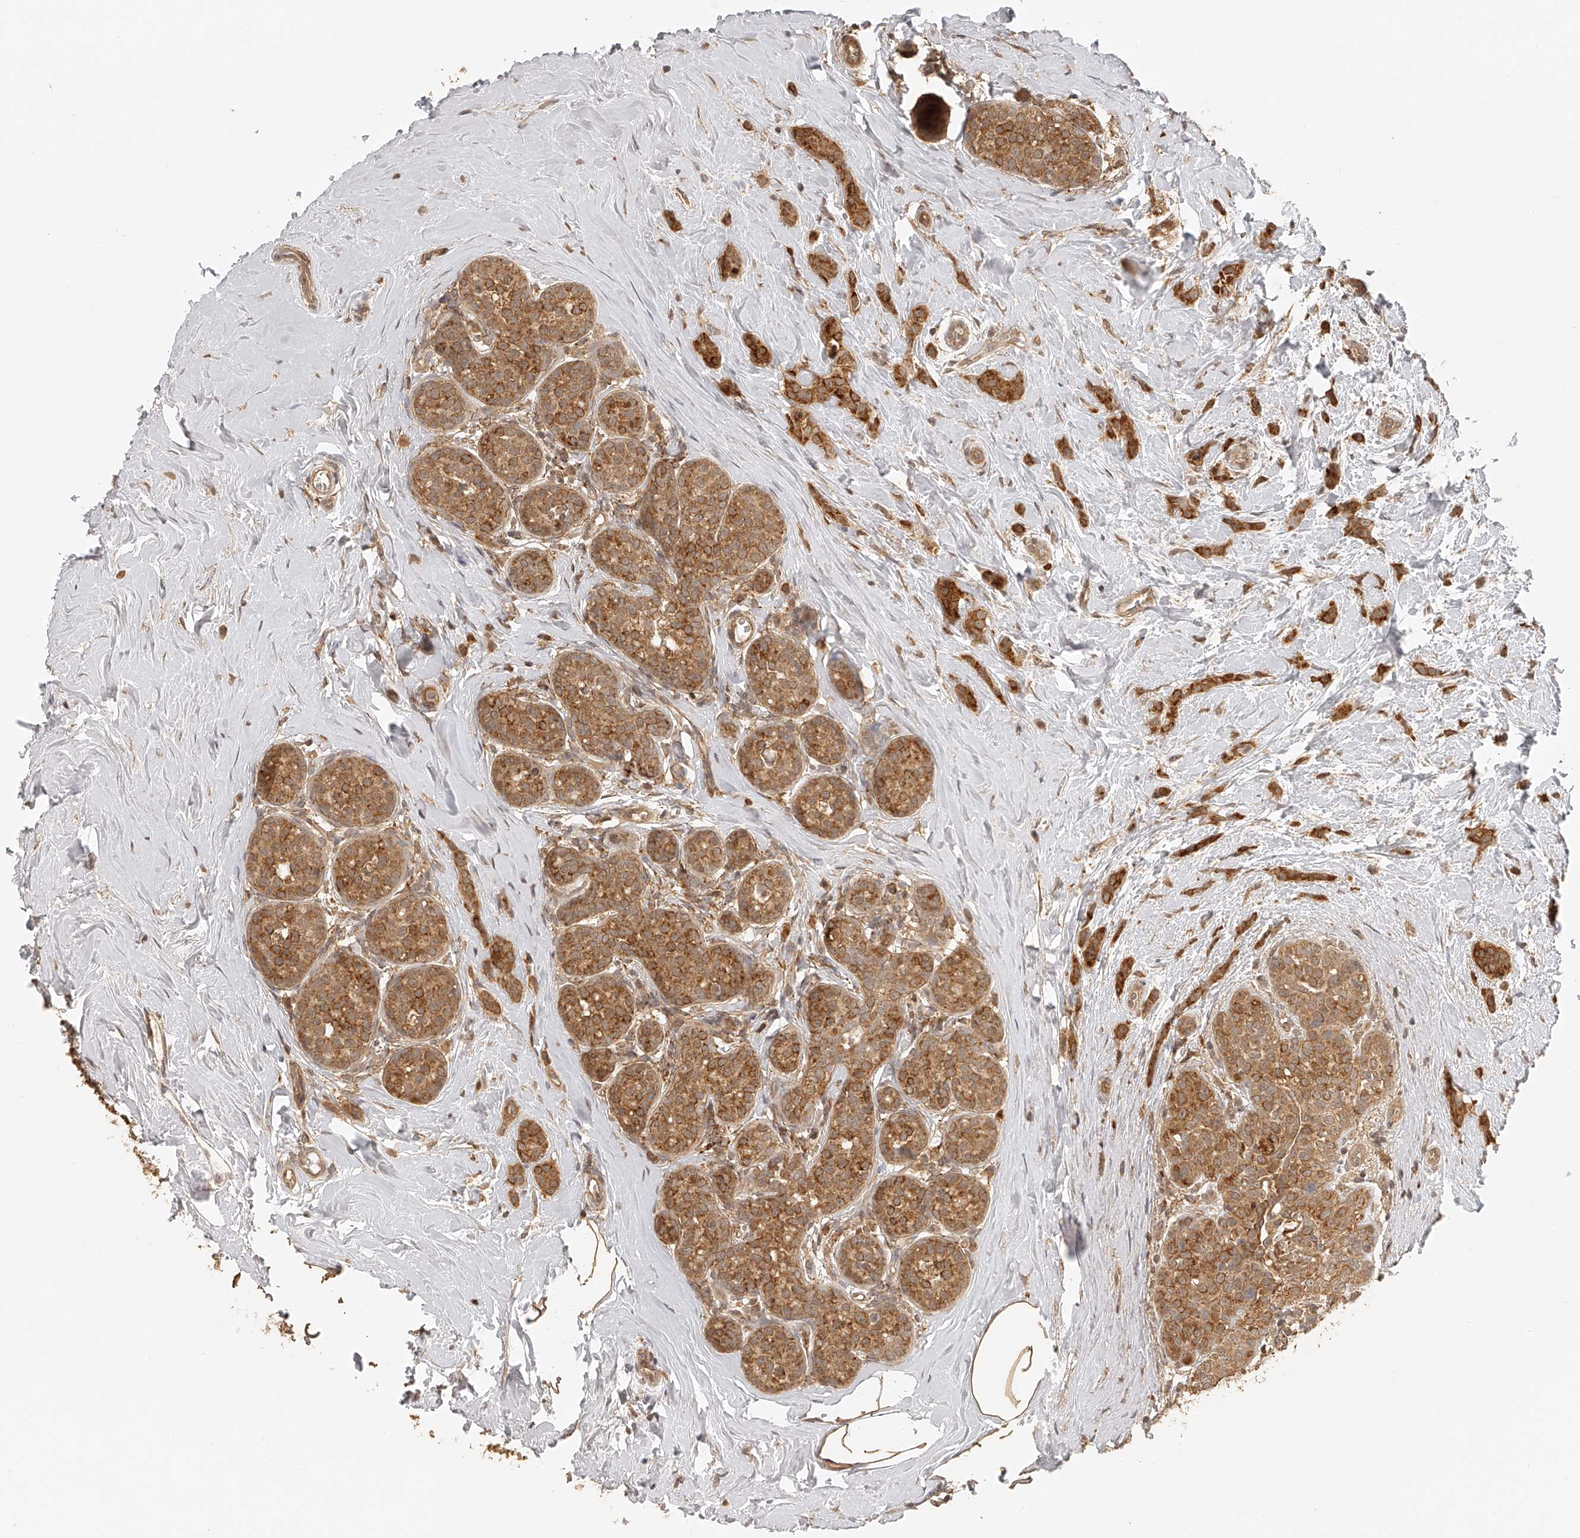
{"staining": {"intensity": "moderate", "quantity": ">75%", "location": "cytoplasmic/membranous"}, "tissue": "breast cancer", "cell_type": "Tumor cells", "image_type": "cancer", "snomed": [{"axis": "morphology", "description": "Lobular carcinoma, in situ"}, {"axis": "morphology", "description": "Lobular carcinoma"}, {"axis": "topography", "description": "Breast"}], "caption": "Immunohistochemistry (DAB (3,3'-diaminobenzidine)) staining of human lobular carcinoma in situ (breast) displays moderate cytoplasmic/membranous protein positivity in approximately >75% of tumor cells.", "gene": "BCL2L11", "patient": {"sex": "female", "age": 41}}